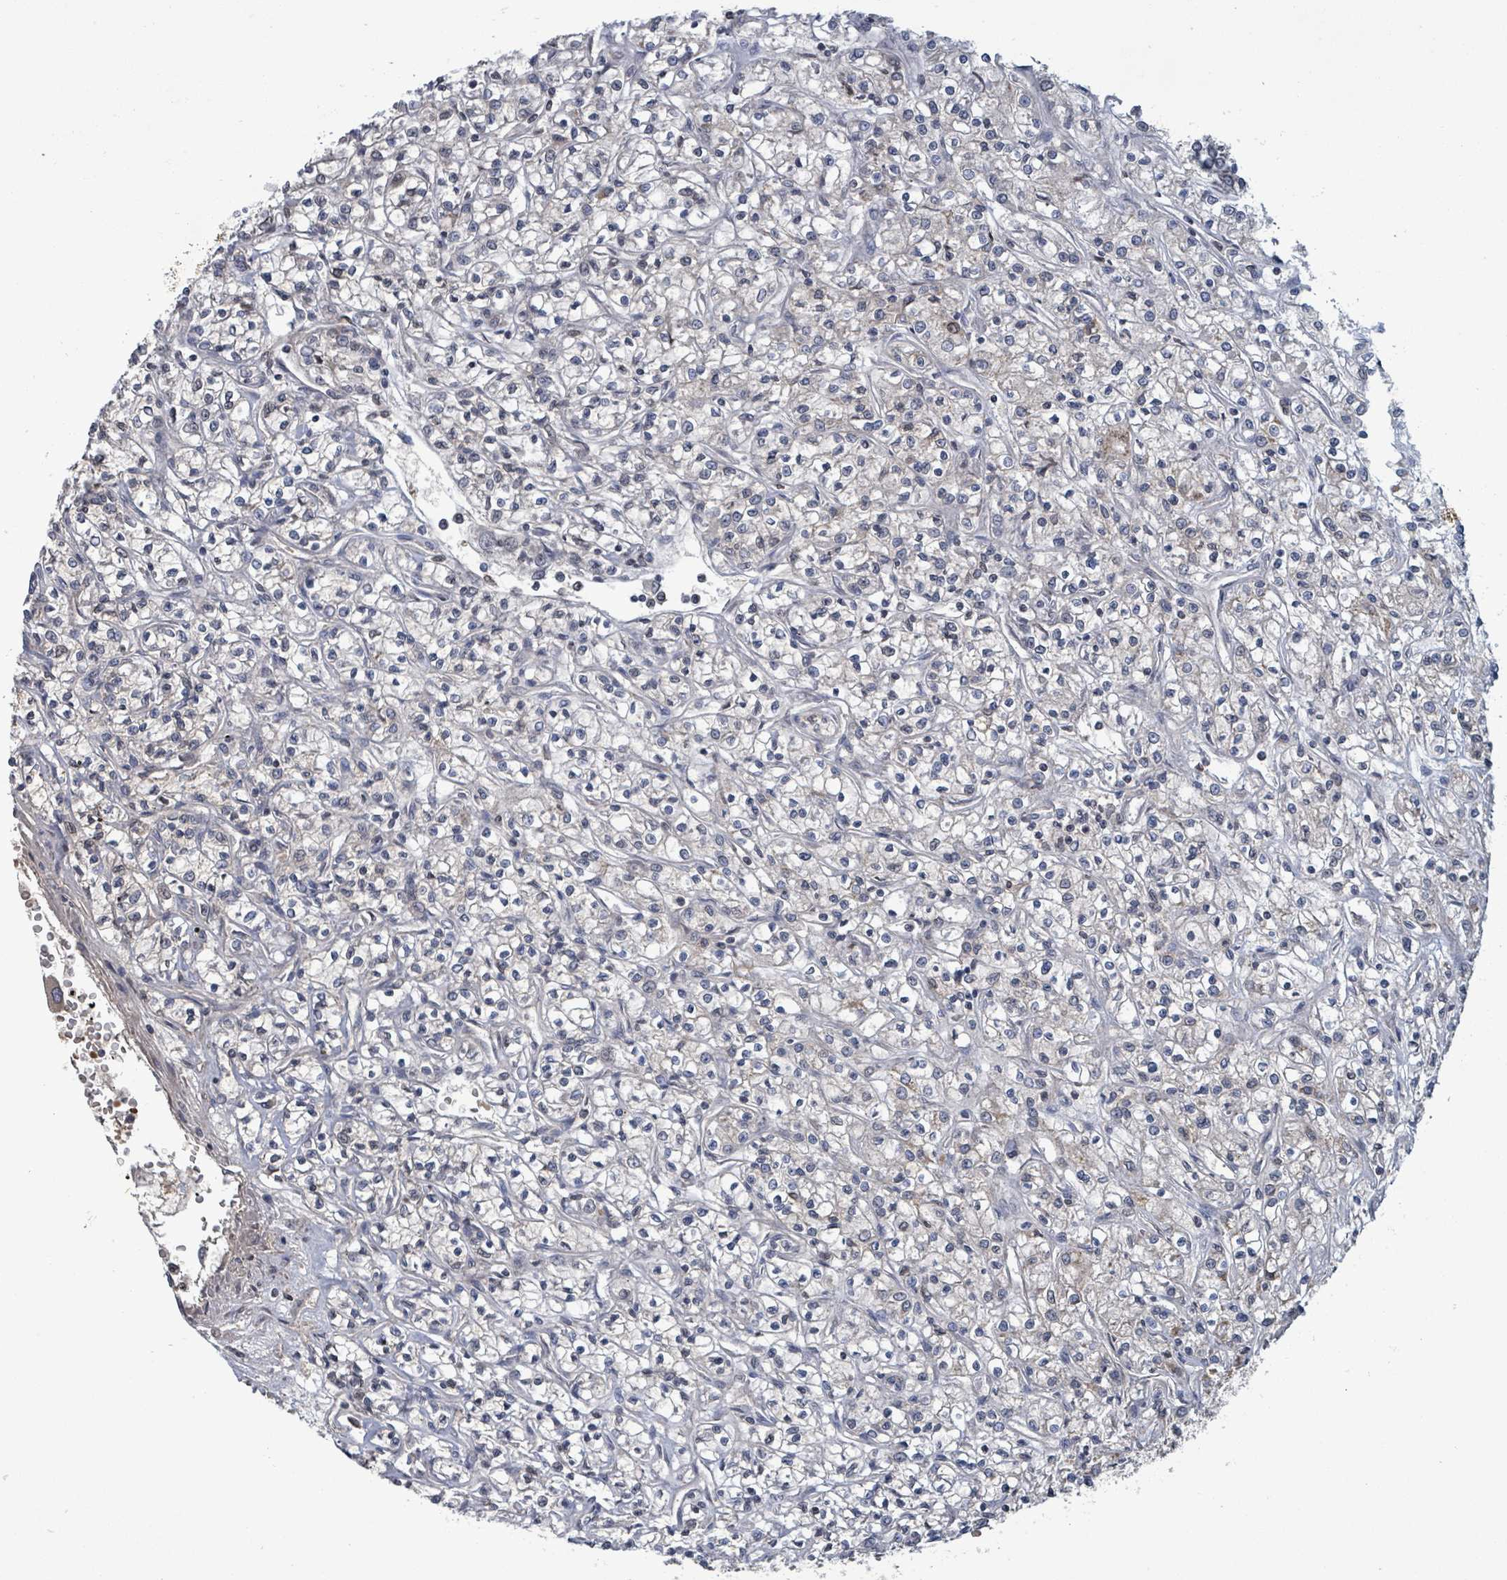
{"staining": {"intensity": "negative", "quantity": "none", "location": "none"}, "tissue": "renal cancer", "cell_type": "Tumor cells", "image_type": "cancer", "snomed": [{"axis": "morphology", "description": "Adenocarcinoma, NOS"}, {"axis": "topography", "description": "Kidney"}], "caption": "Immunohistochemistry (IHC) micrograph of neoplastic tissue: human renal adenocarcinoma stained with DAB displays no significant protein staining in tumor cells. (Stains: DAB (3,3'-diaminobenzidine) IHC with hematoxylin counter stain, Microscopy: brightfield microscopy at high magnification).", "gene": "GRM8", "patient": {"sex": "female", "age": 59}}